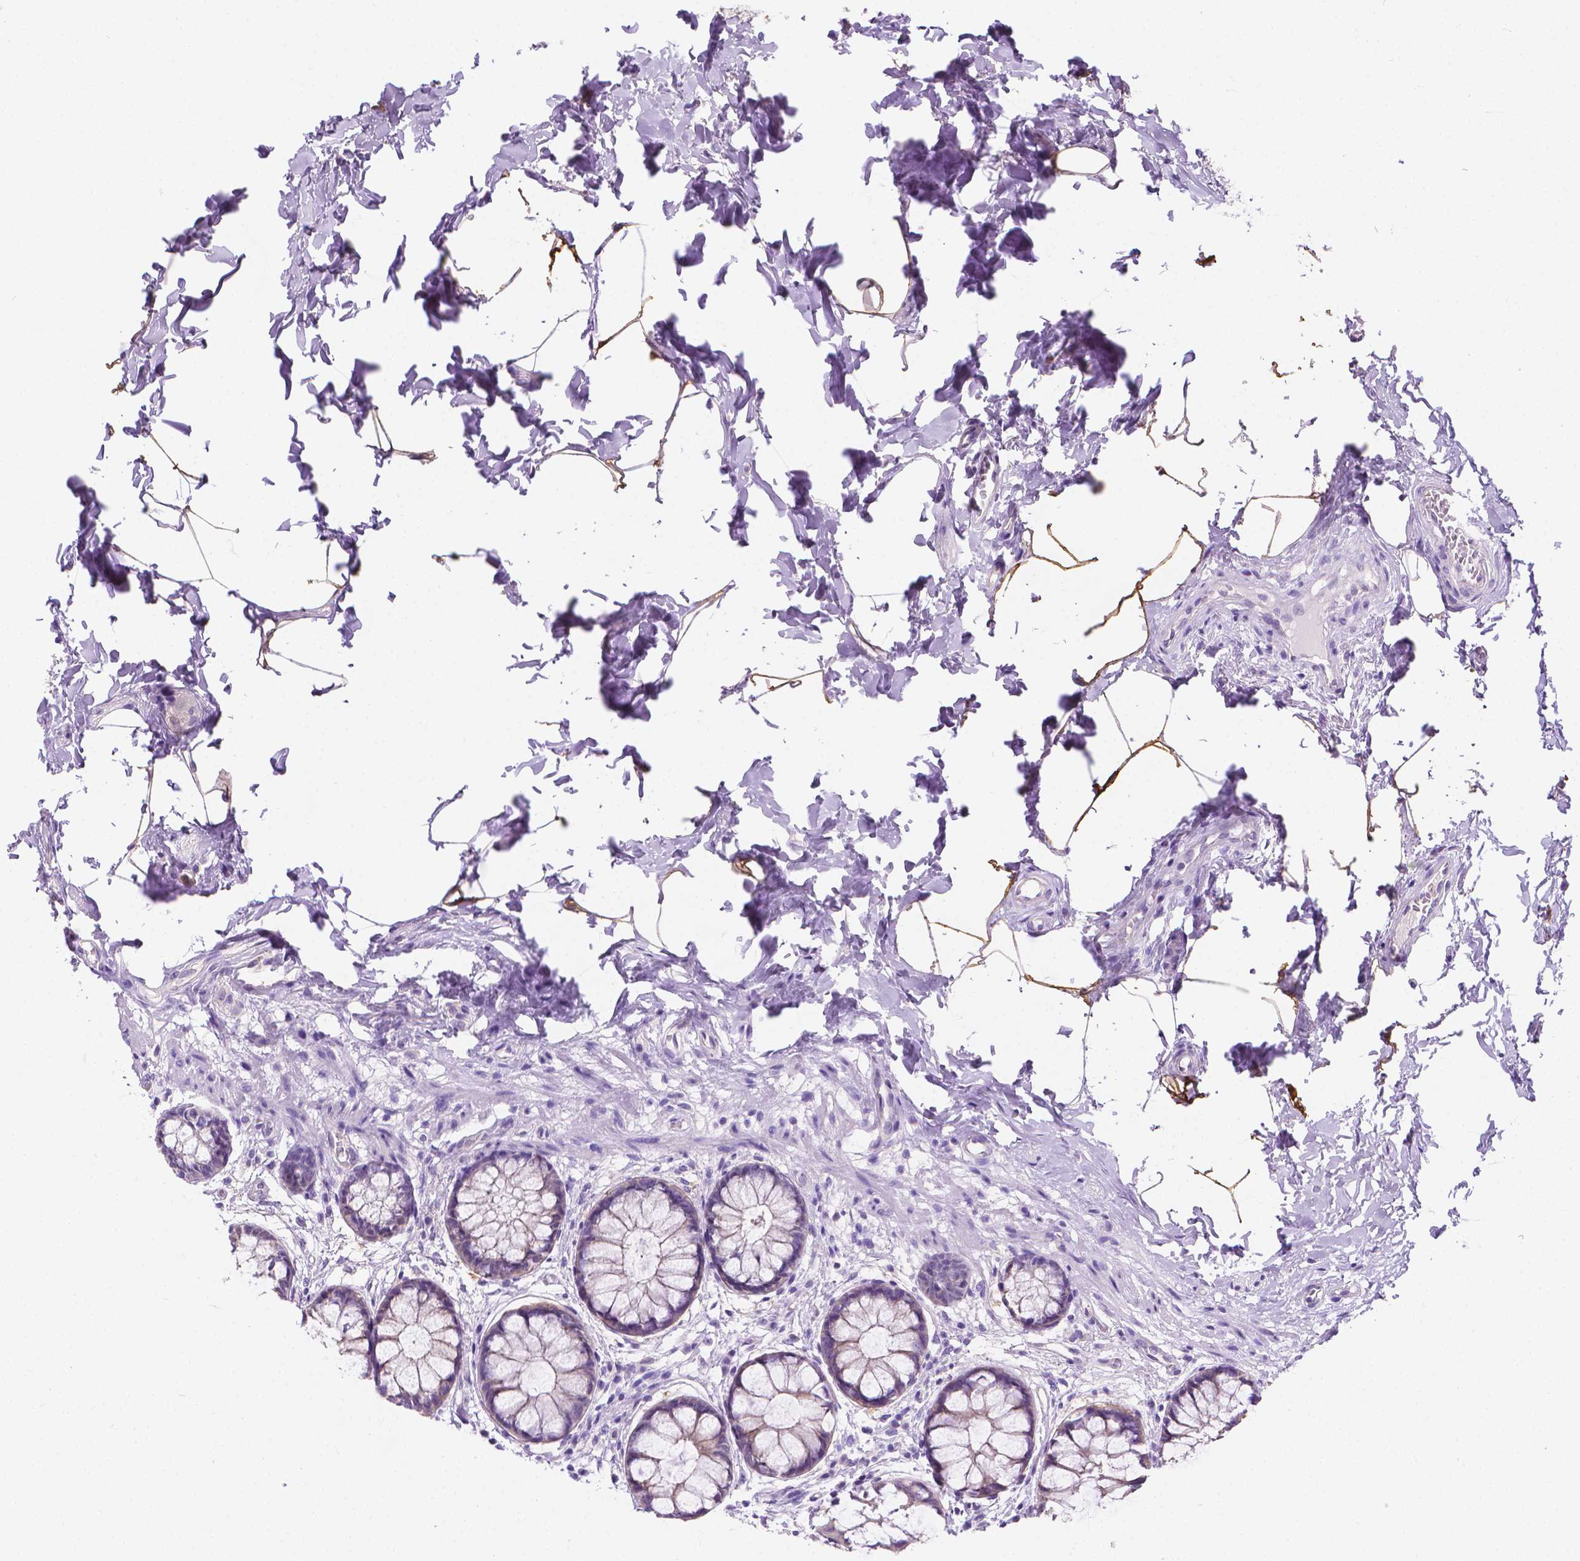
{"staining": {"intensity": "moderate", "quantity": "<25%", "location": "cytoplasmic/membranous"}, "tissue": "rectum", "cell_type": "Glandular cells", "image_type": "normal", "snomed": [{"axis": "morphology", "description": "Normal tissue, NOS"}, {"axis": "topography", "description": "Rectum"}], "caption": "A histopathology image of human rectum stained for a protein exhibits moderate cytoplasmic/membranous brown staining in glandular cells. The staining was performed using DAB (3,3'-diaminobenzidine), with brown indicating positive protein expression. Nuclei are stained blue with hematoxylin.", "gene": "FASN", "patient": {"sex": "female", "age": 62}}